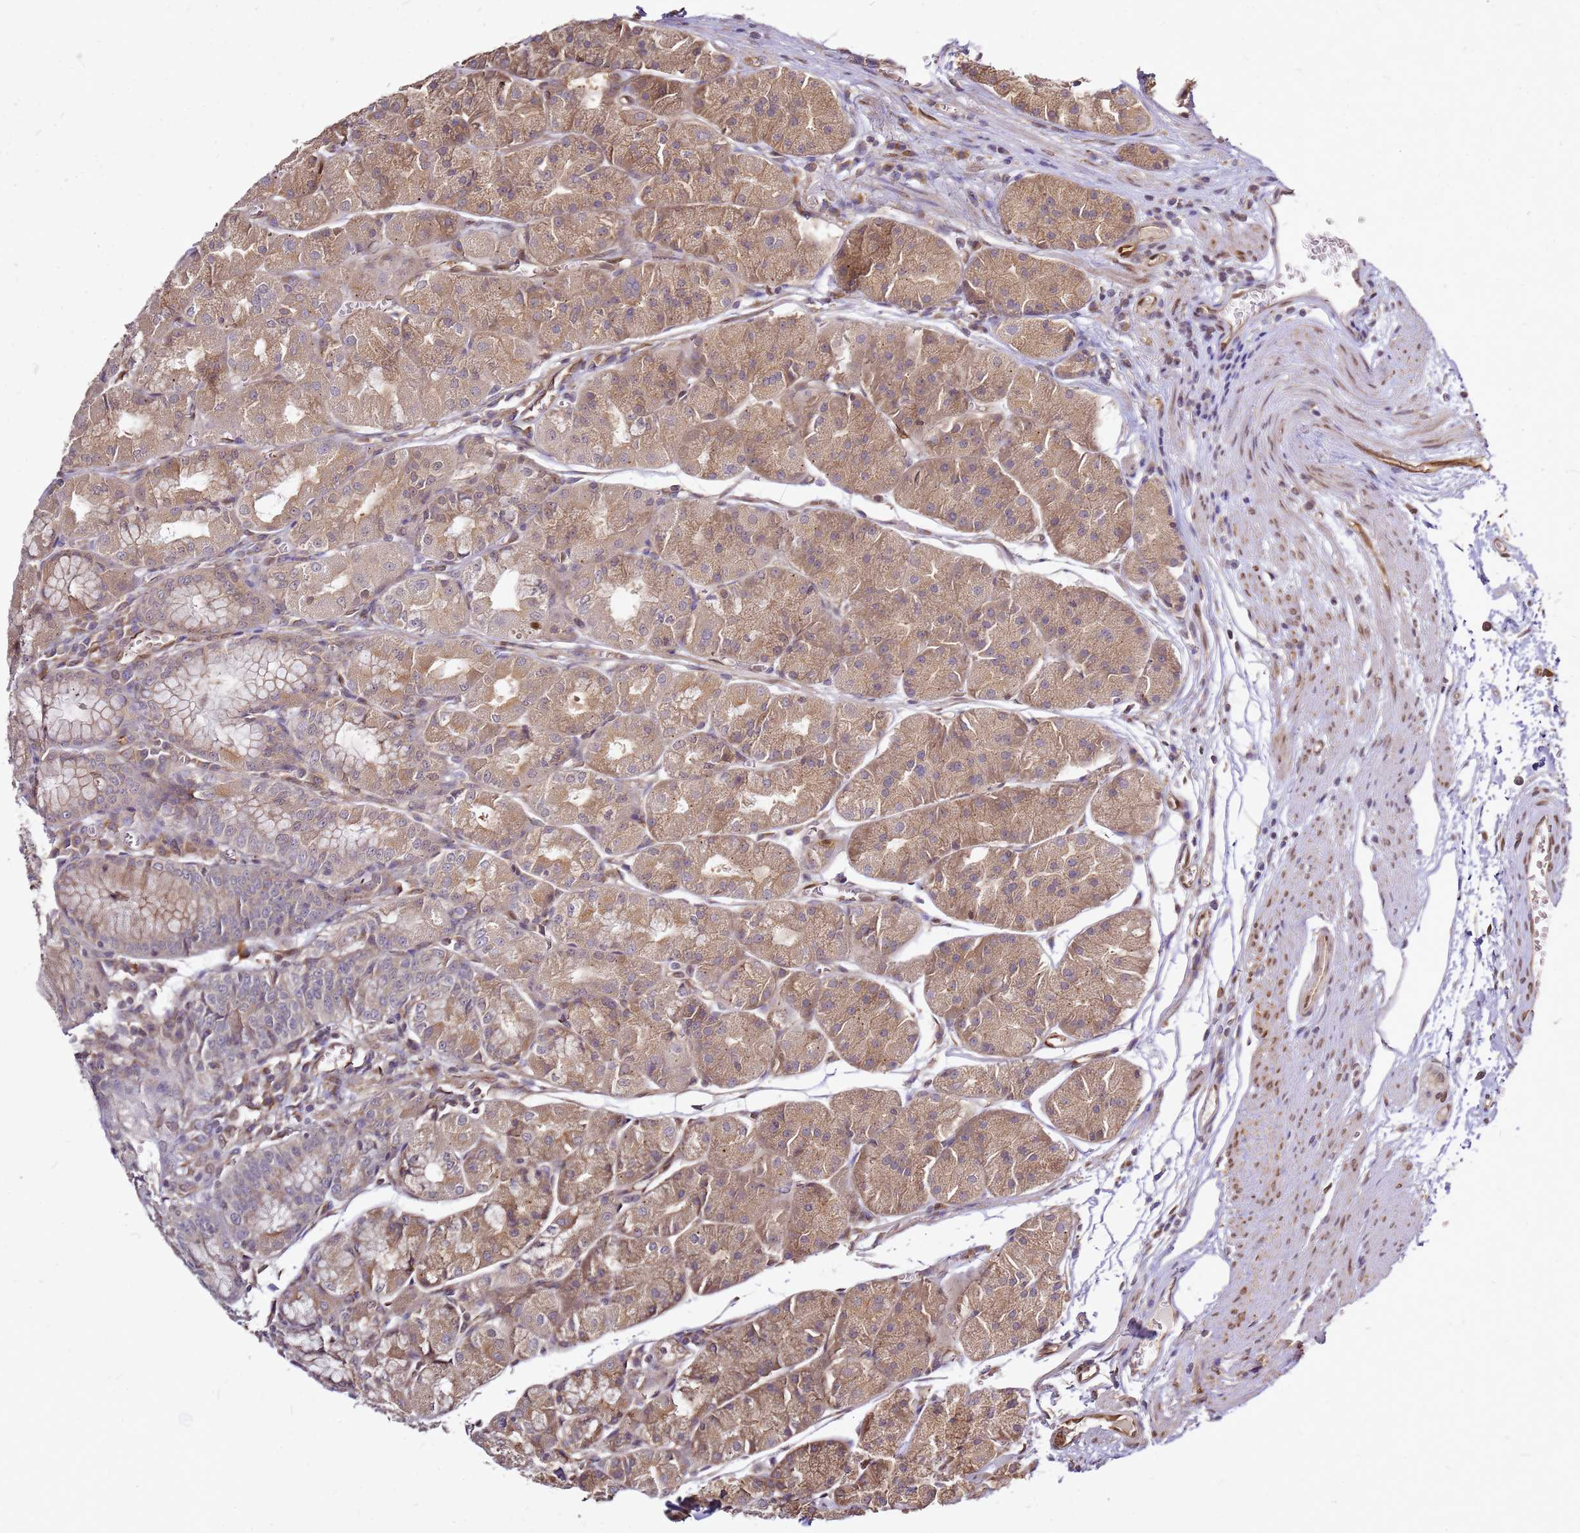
{"staining": {"intensity": "moderate", "quantity": ">75%", "location": "cytoplasmic/membranous"}, "tissue": "stomach", "cell_type": "Glandular cells", "image_type": "normal", "snomed": [{"axis": "morphology", "description": "Normal tissue, NOS"}, {"axis": "topography", "description": "Stomach"}], "caption": "Stomach stained for a protein (brown) exhibits moderate cytoplasmic/membranous positive positivity in about >75% of glandular cells.", "gene": "NUDT14", "patient": {"sex": "male", "age": 55}}